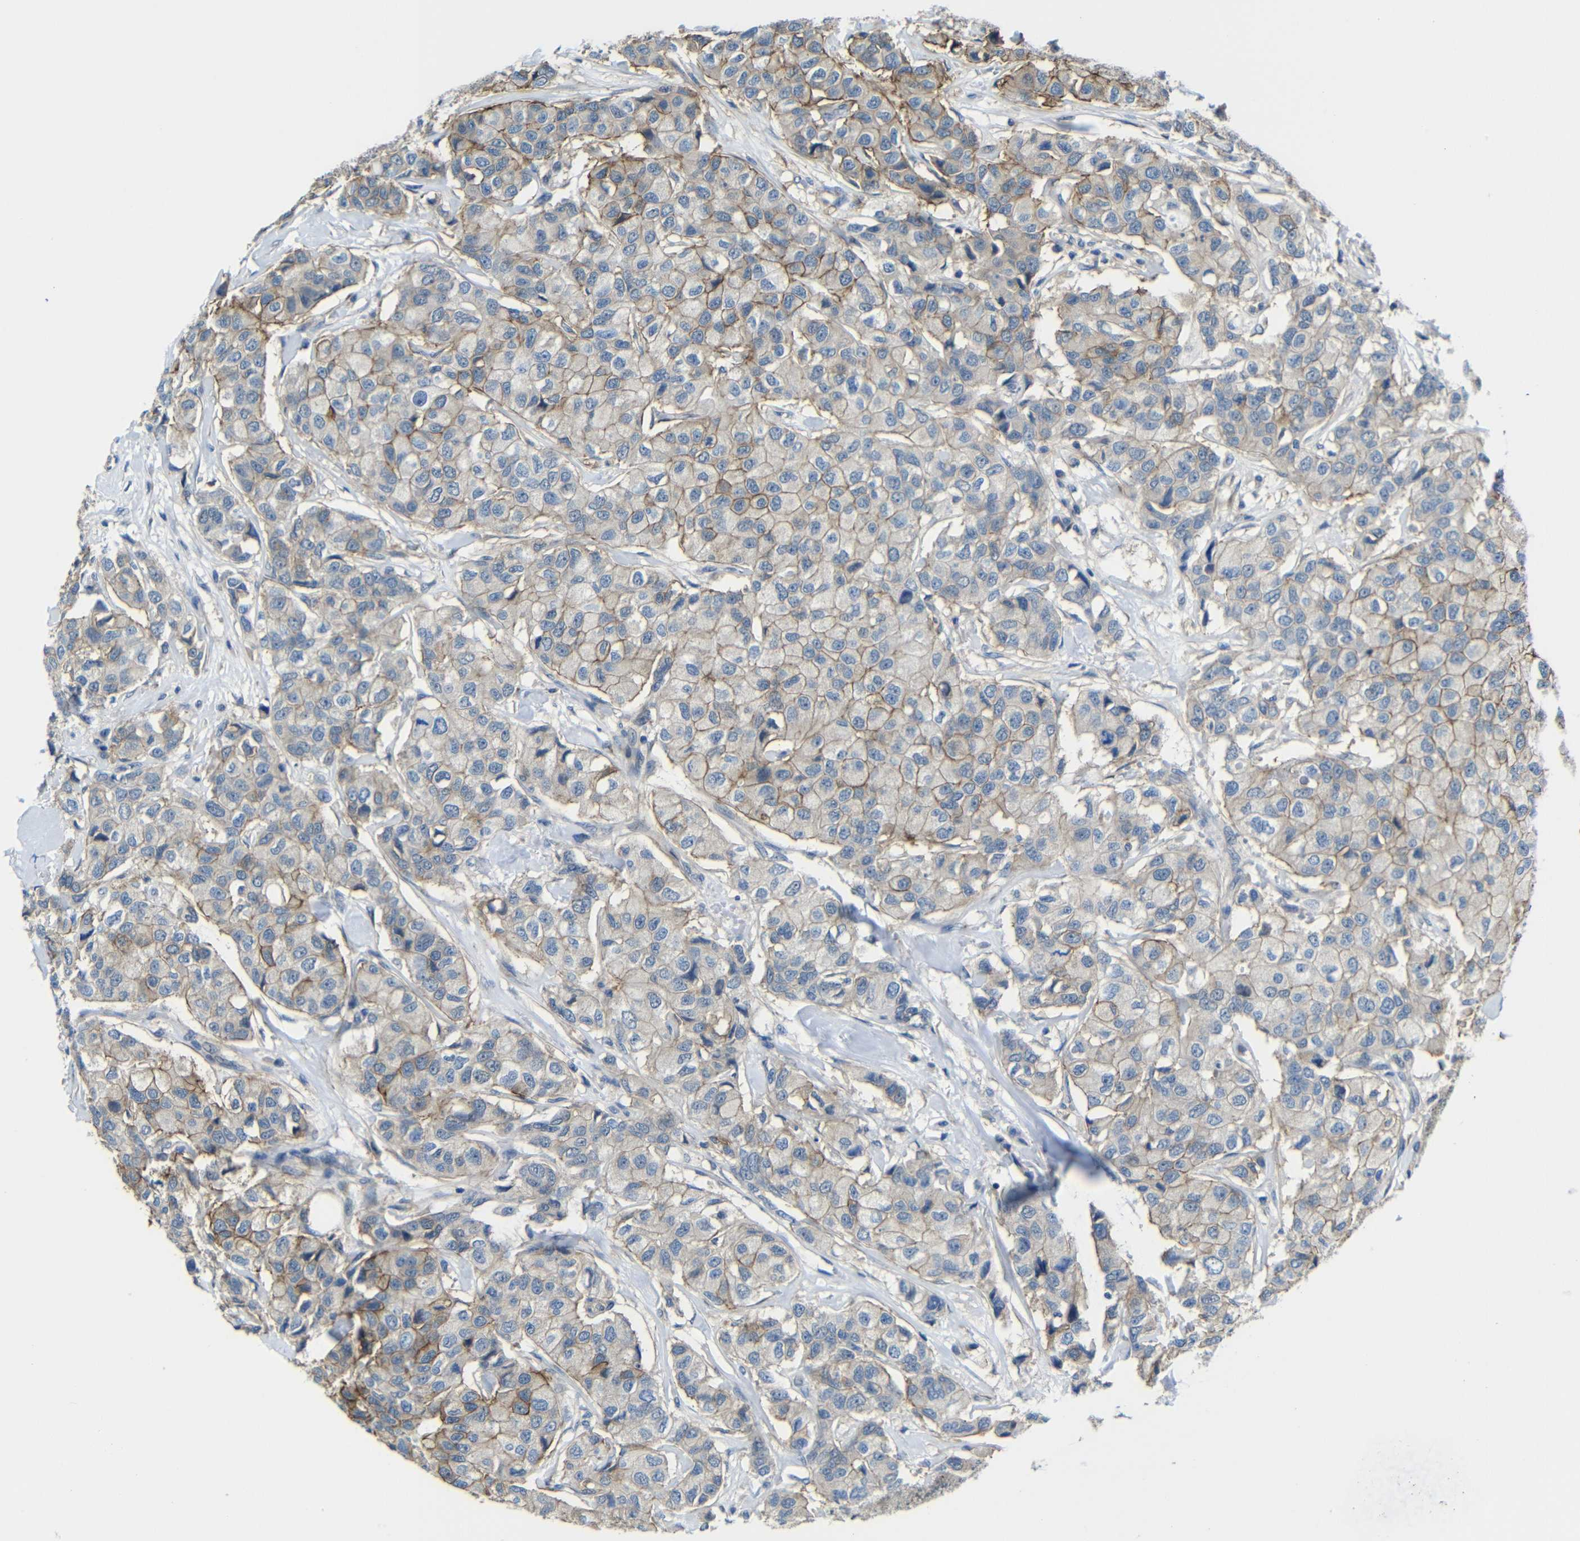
{"staining": {"intensity": "moderate", "quantity": "25%-75%", "location": "cytoplasmic/membranous"}, "tissue": "breast cancer", "cell_type": "Tumor cells", "image_type": "cancer", "snomed": [{"axis": "morphology", "description": "Duct carcinoma"}, {"axis": "topography", "description": "Breast"}], "caption": "Immunohistochemistry (IHC) of human intraductal carcinoma (breast) demonstrates medium levels of moderate cytoplasmic/membranous positivity in approximately 25%-75% of tumor cells.", "gene": "ZNF90", "patient": {"sex": "female", "age": 80}}